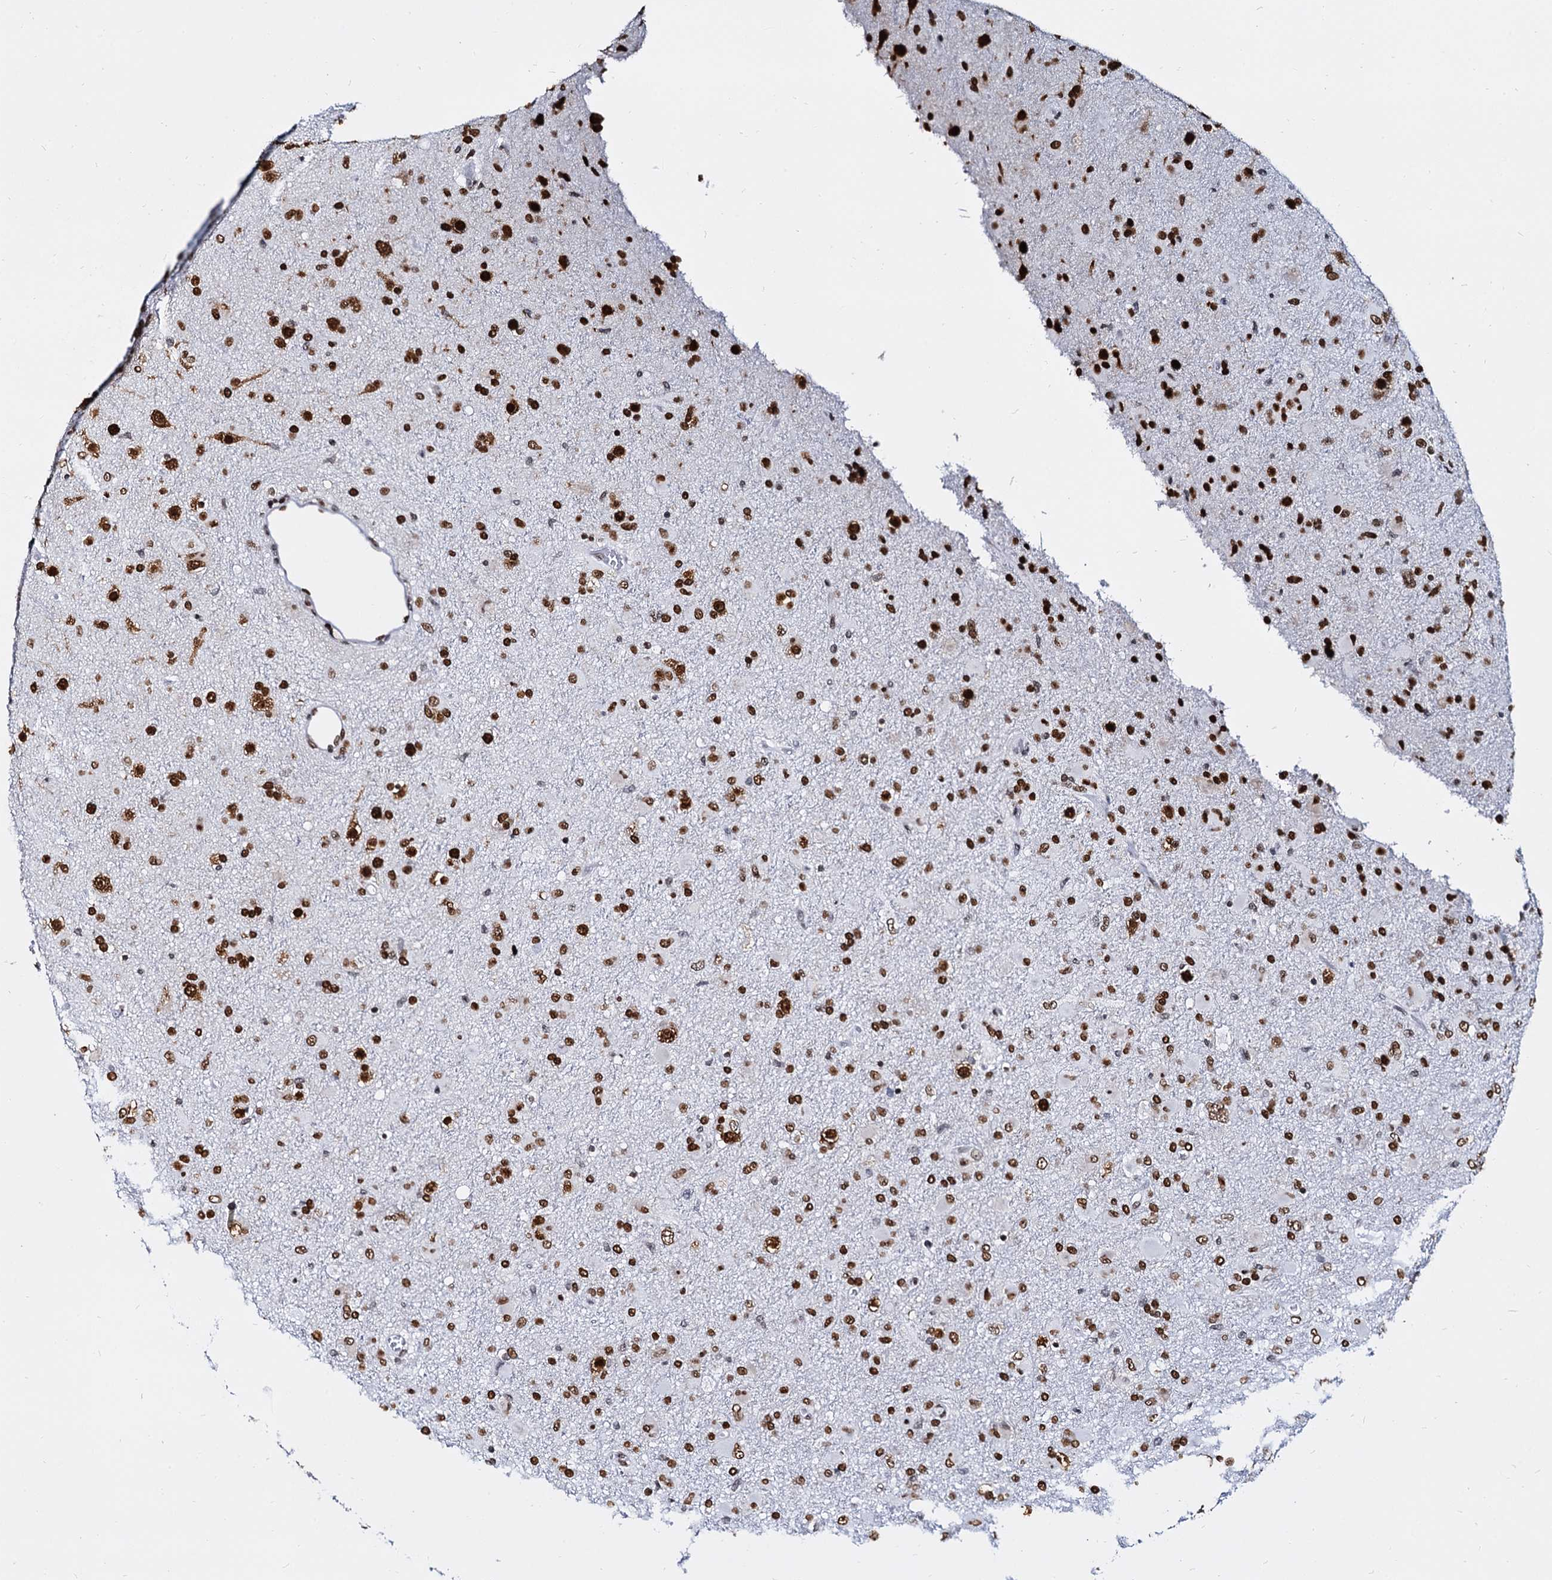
{"staining": {"intensity": "strong", "quantity": ">75%", "location": "nuclear"}, "tissue": "glioma", "cell_type": "Tumor cells", "image_type": "cancer", "snomed": [{"axis": "morphology", "description": "Glioma, malignant, Low grade"}, {"axis": "topography", "description": "Brain"}], "caption": "This is a photomicrograph of immunohistochemistry staining of malignant low-grade glioma, which shows strong staining in the nuclear of tumor cells.", "gene": "CMAS", "patient": {"sex": "male", "age": 65}}